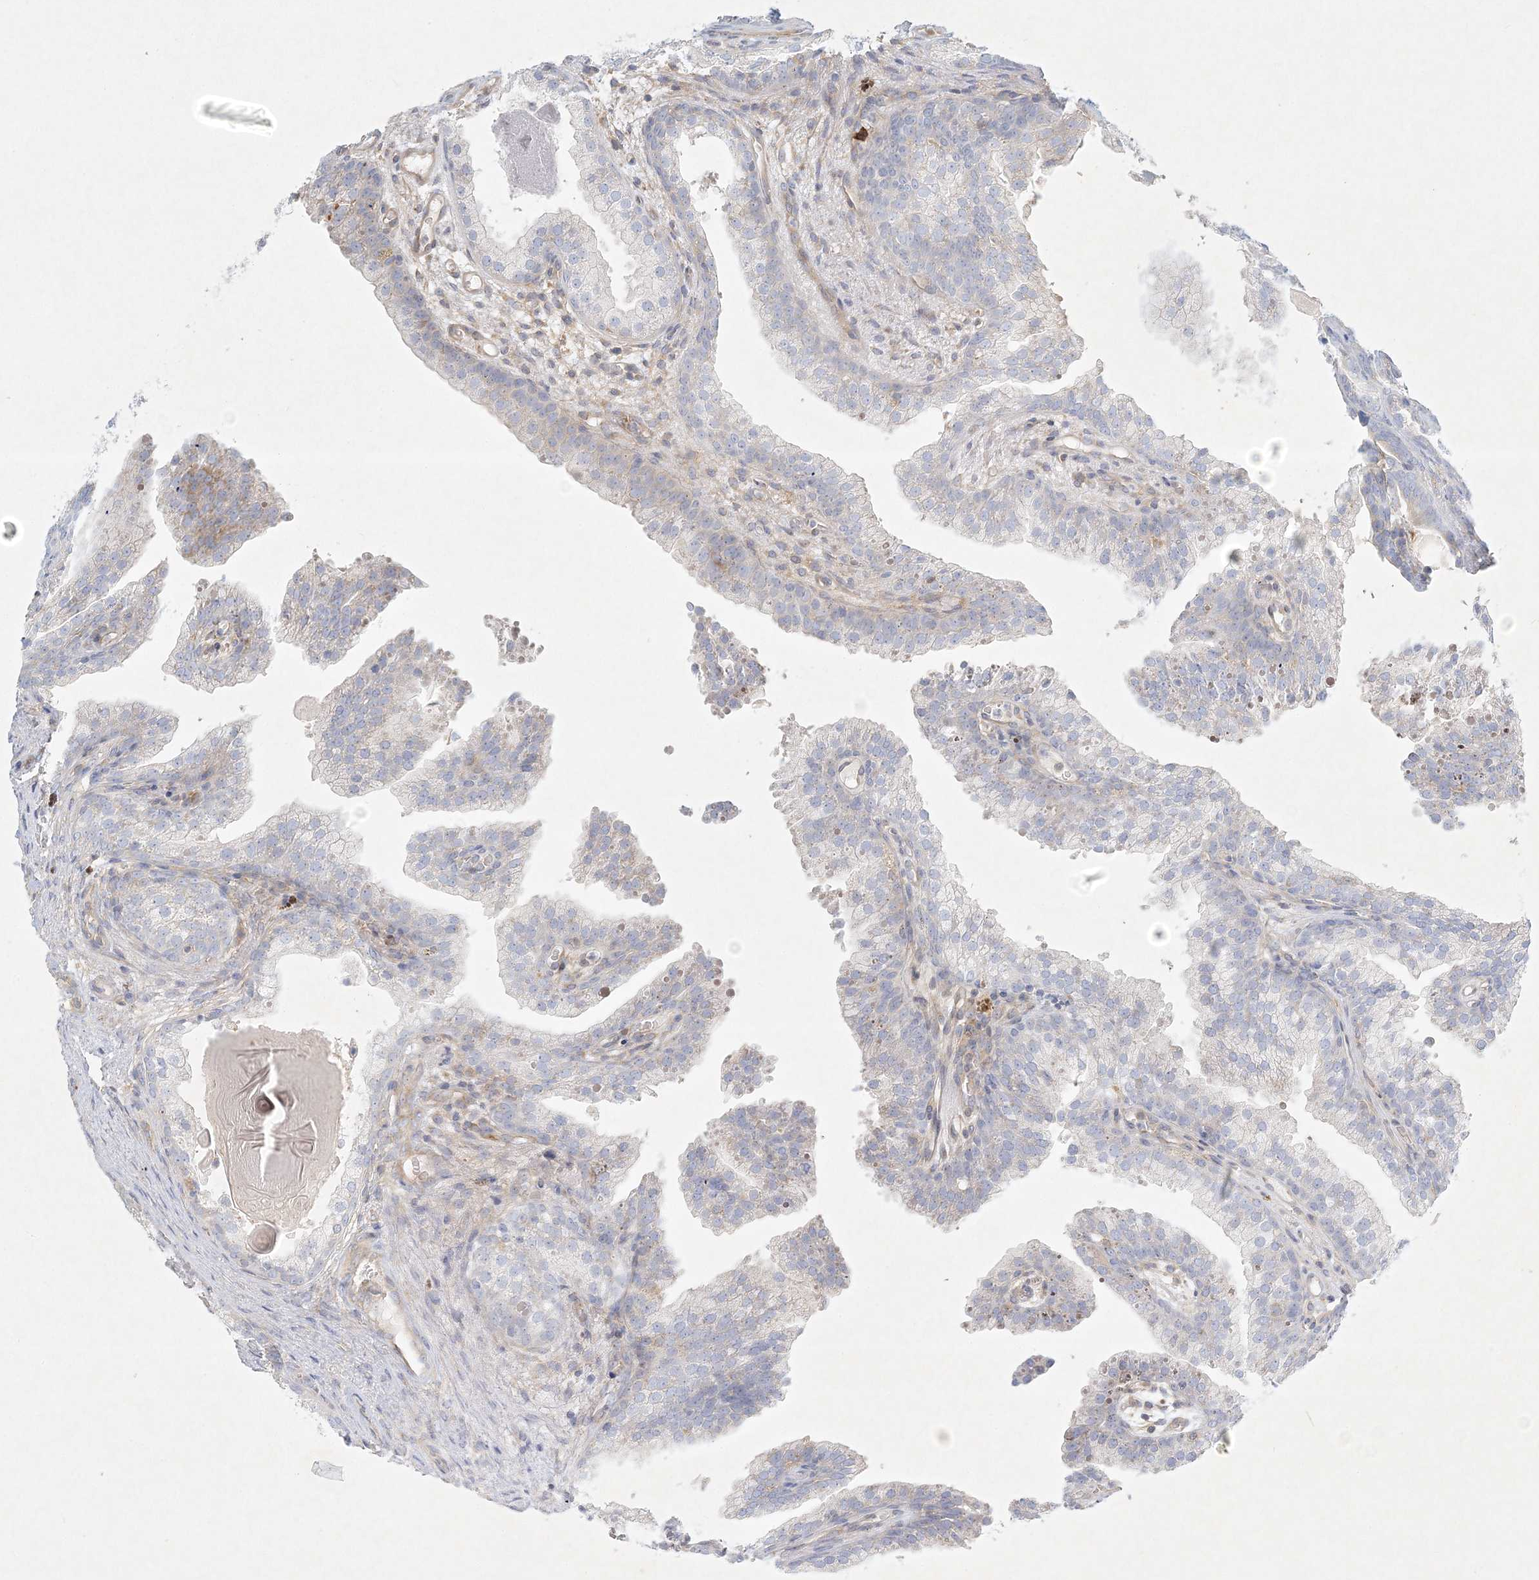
{"staining": {"intensity": "negative", "quantity": "none", "location": "none"}, "tissue": "prostate cancer", "cell_type": "Tumor cells", "image_type": "cancer", "snomed": [{"axis": "morphology", "description": "Adenocarcinoma, High grade"}, {"axis": "topography", "description": "Prostate"}], "caption": "A histopathology image of prostate cancer (adenocarcinoma (high-grade)) stained for a protein shows no brown staining in tumor cells.", "gene": "STK11IP", "patient": {"sex": "male", "age": 62}}